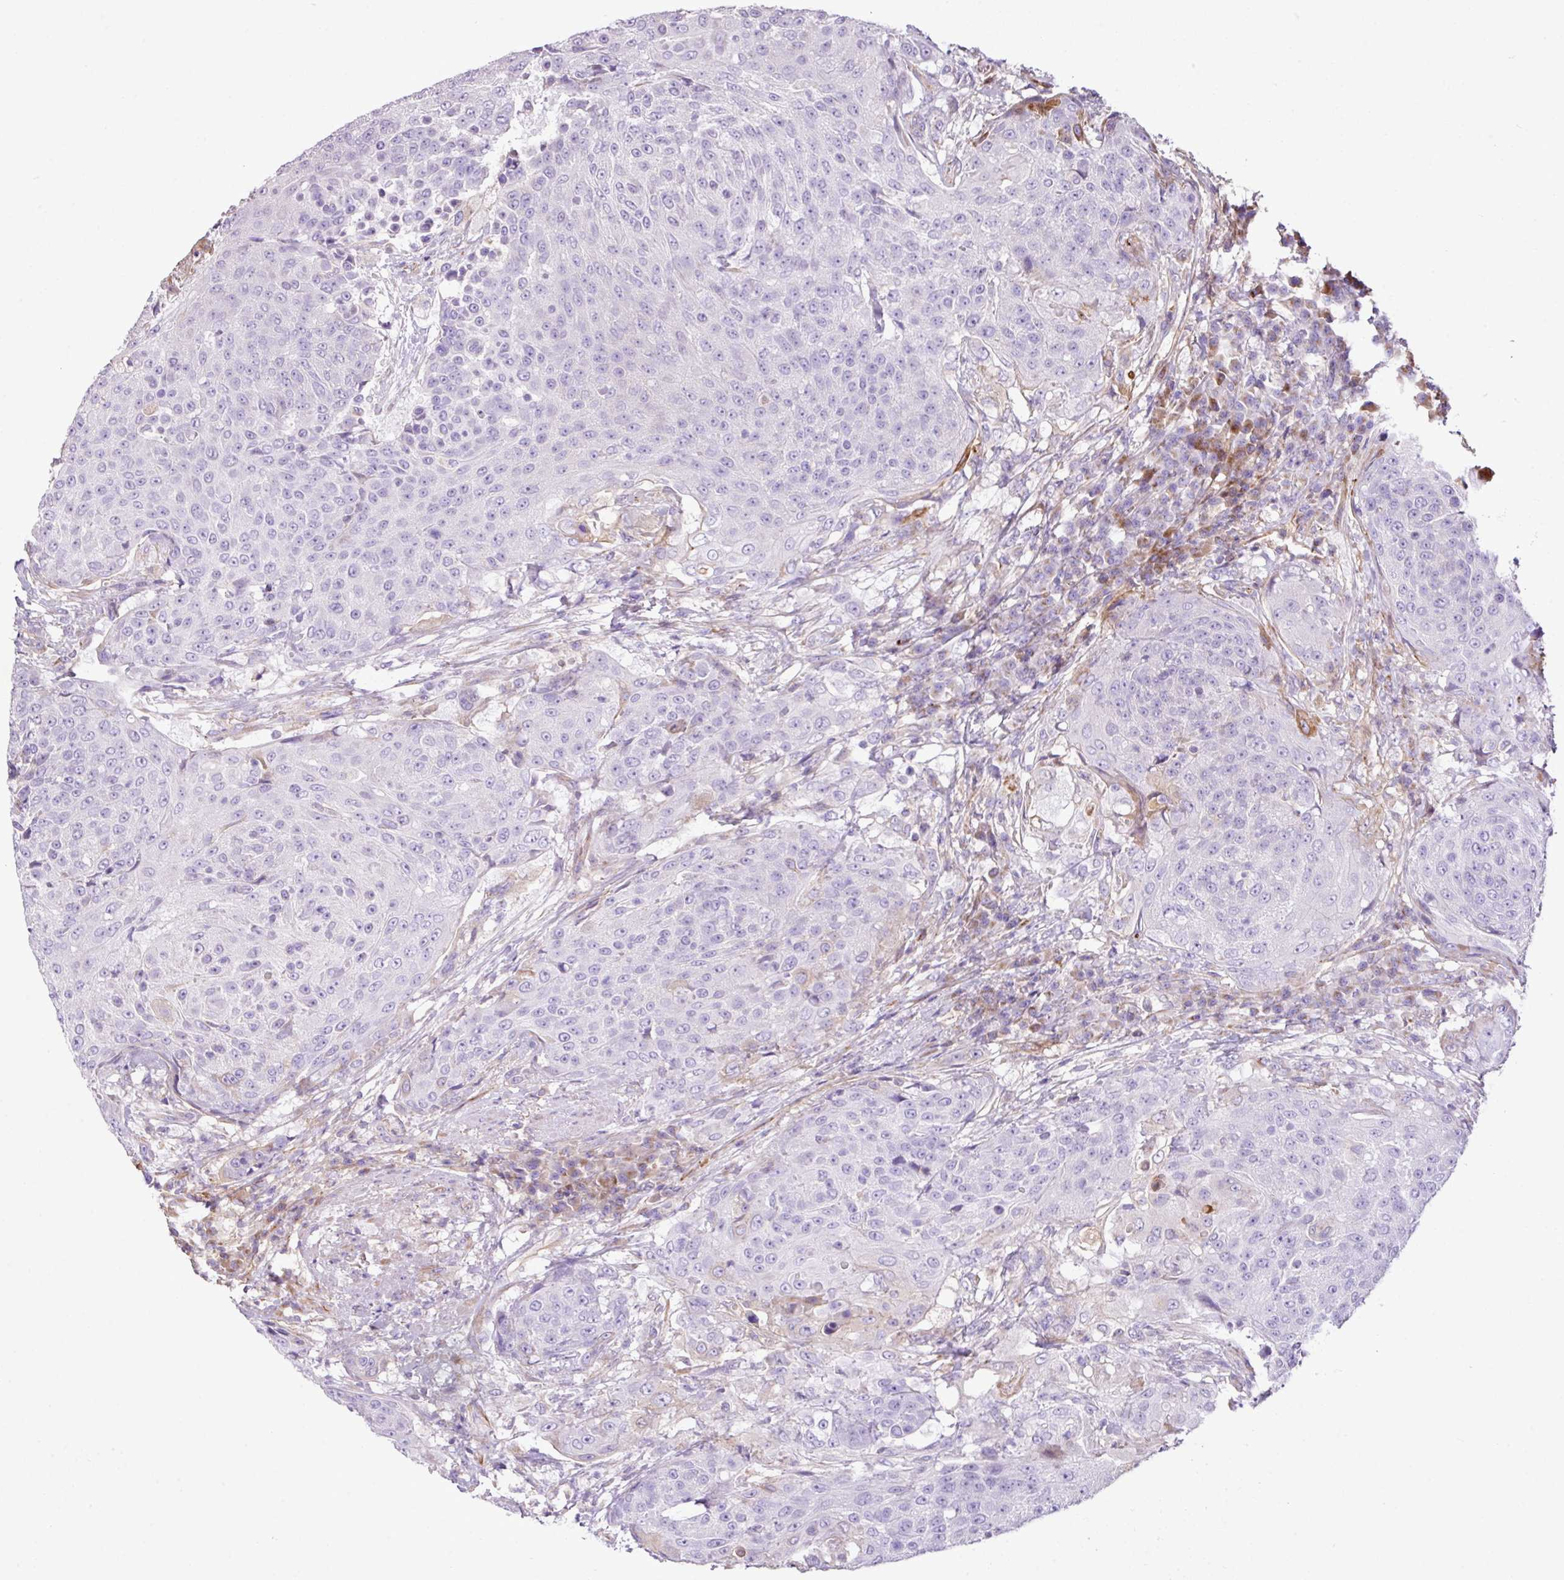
{"staining": {"intensity": "negative", "quantity": "none", "location": "none"}, "tissue": "urothelial cancer", "cell_type": "Tumor cells", "image_type": "cancer", "snomed": [{"axis": "morphology", "description": "Urothelial carcinoma, High grade"}, {"axis": "topography", "description": "Urinary bladder"}], "caption": "Immunohistochemistry (IHC) histopathology image of human urothelial cancer stained for a protein (brown), which exhibits no expression in tumor cells.", "gene": "CTXN2", "patient": {"sex": "female", "age": 63}}